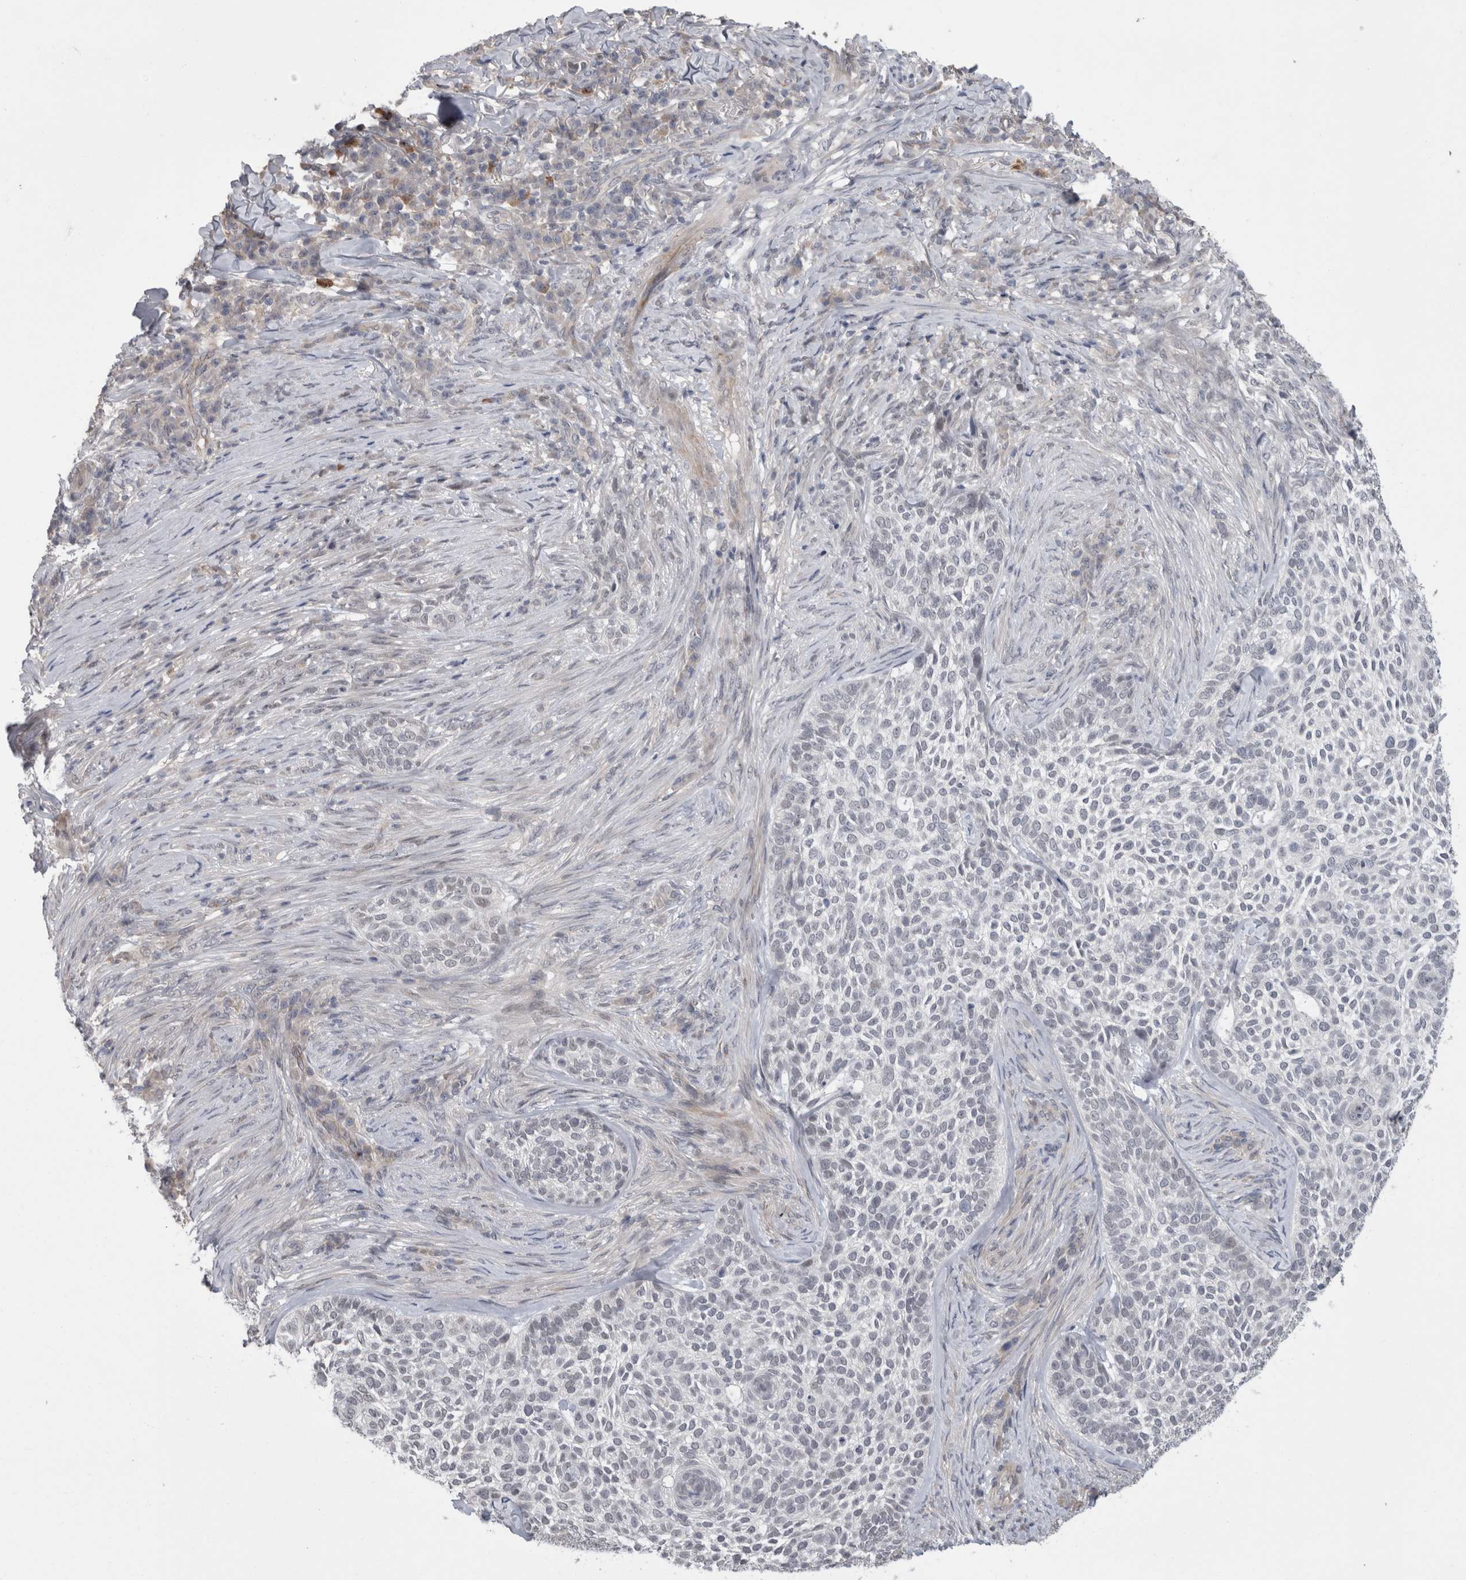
{"staining": {"intensity": "negative", "quantity": "none", "location": "none"}, "tissue": "skin cancer", "cell_type": "Tumor cells", "image_type": "cancer", "snomed": [{"axis": "morphology", "description": "Basal cell carcinoma"}, {"axis": "topography", "description": "Skin"}], "caption": "A micrograph of skin cancer stained for a protein reveals no brown staining in tumor cells.", "gene": "MTBP", "patient": {"sex": "female", "age": 64}}